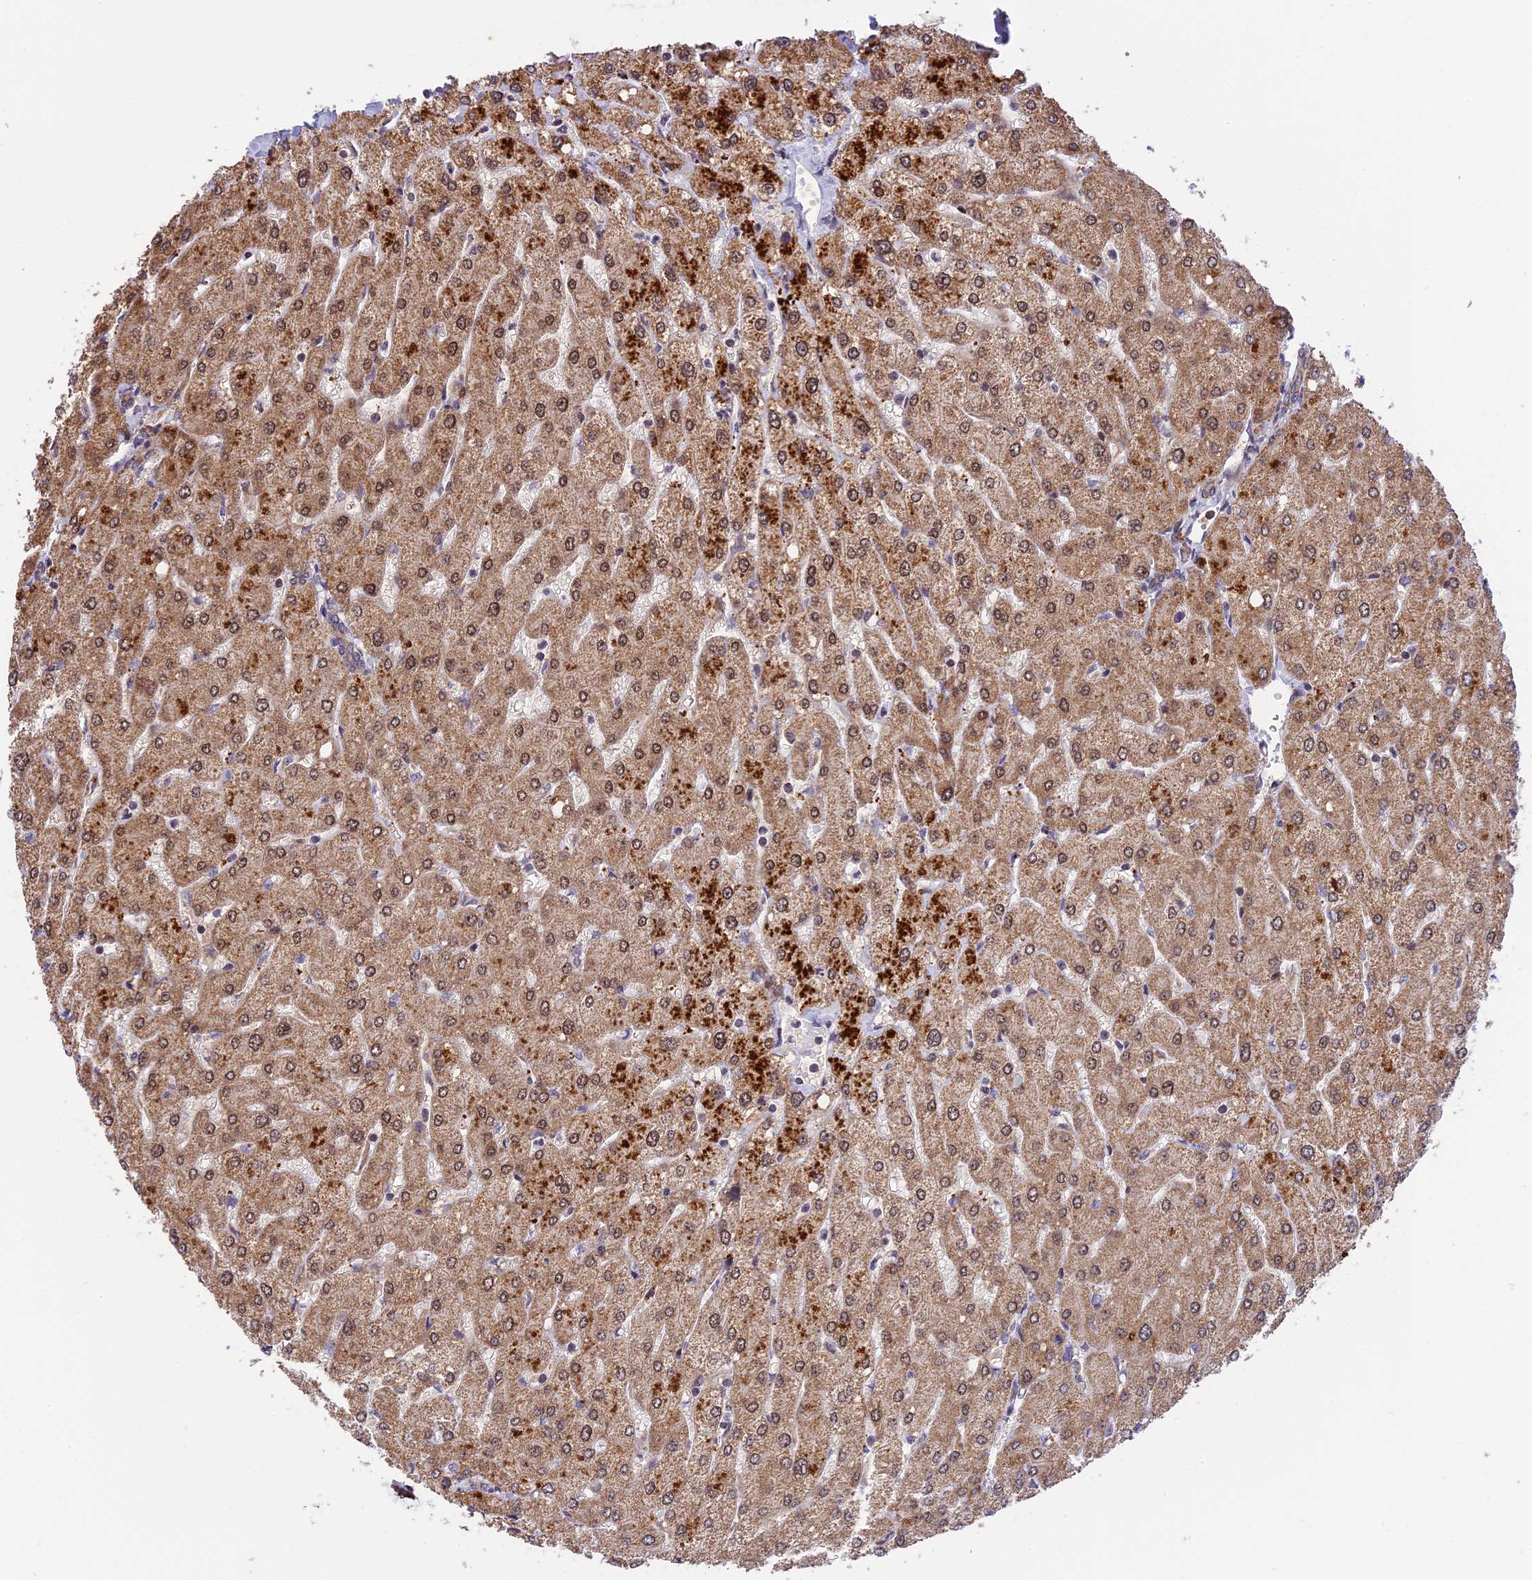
{"staining": {"intensity": "weak", "quantity": "25%-75%", "location": "cytoplasmic/membranous"}, "tissue": "liver", "cell_type": "Cholangiocytes", "image_type": "normal", "snomed": [{"axis": "morphology", "description": "Normal tissue, NOS"}, {"axis": "topography", "description": "Liver"}], "caption": "About 25%-75% of cholangiocytes in benign human liver demonstrate weak cytoplasmic/membranous protein staining as visualized by brown immunohistochemical staining.", "gene": "RERGL", "patient": {"sex": "male", "age": 55}}